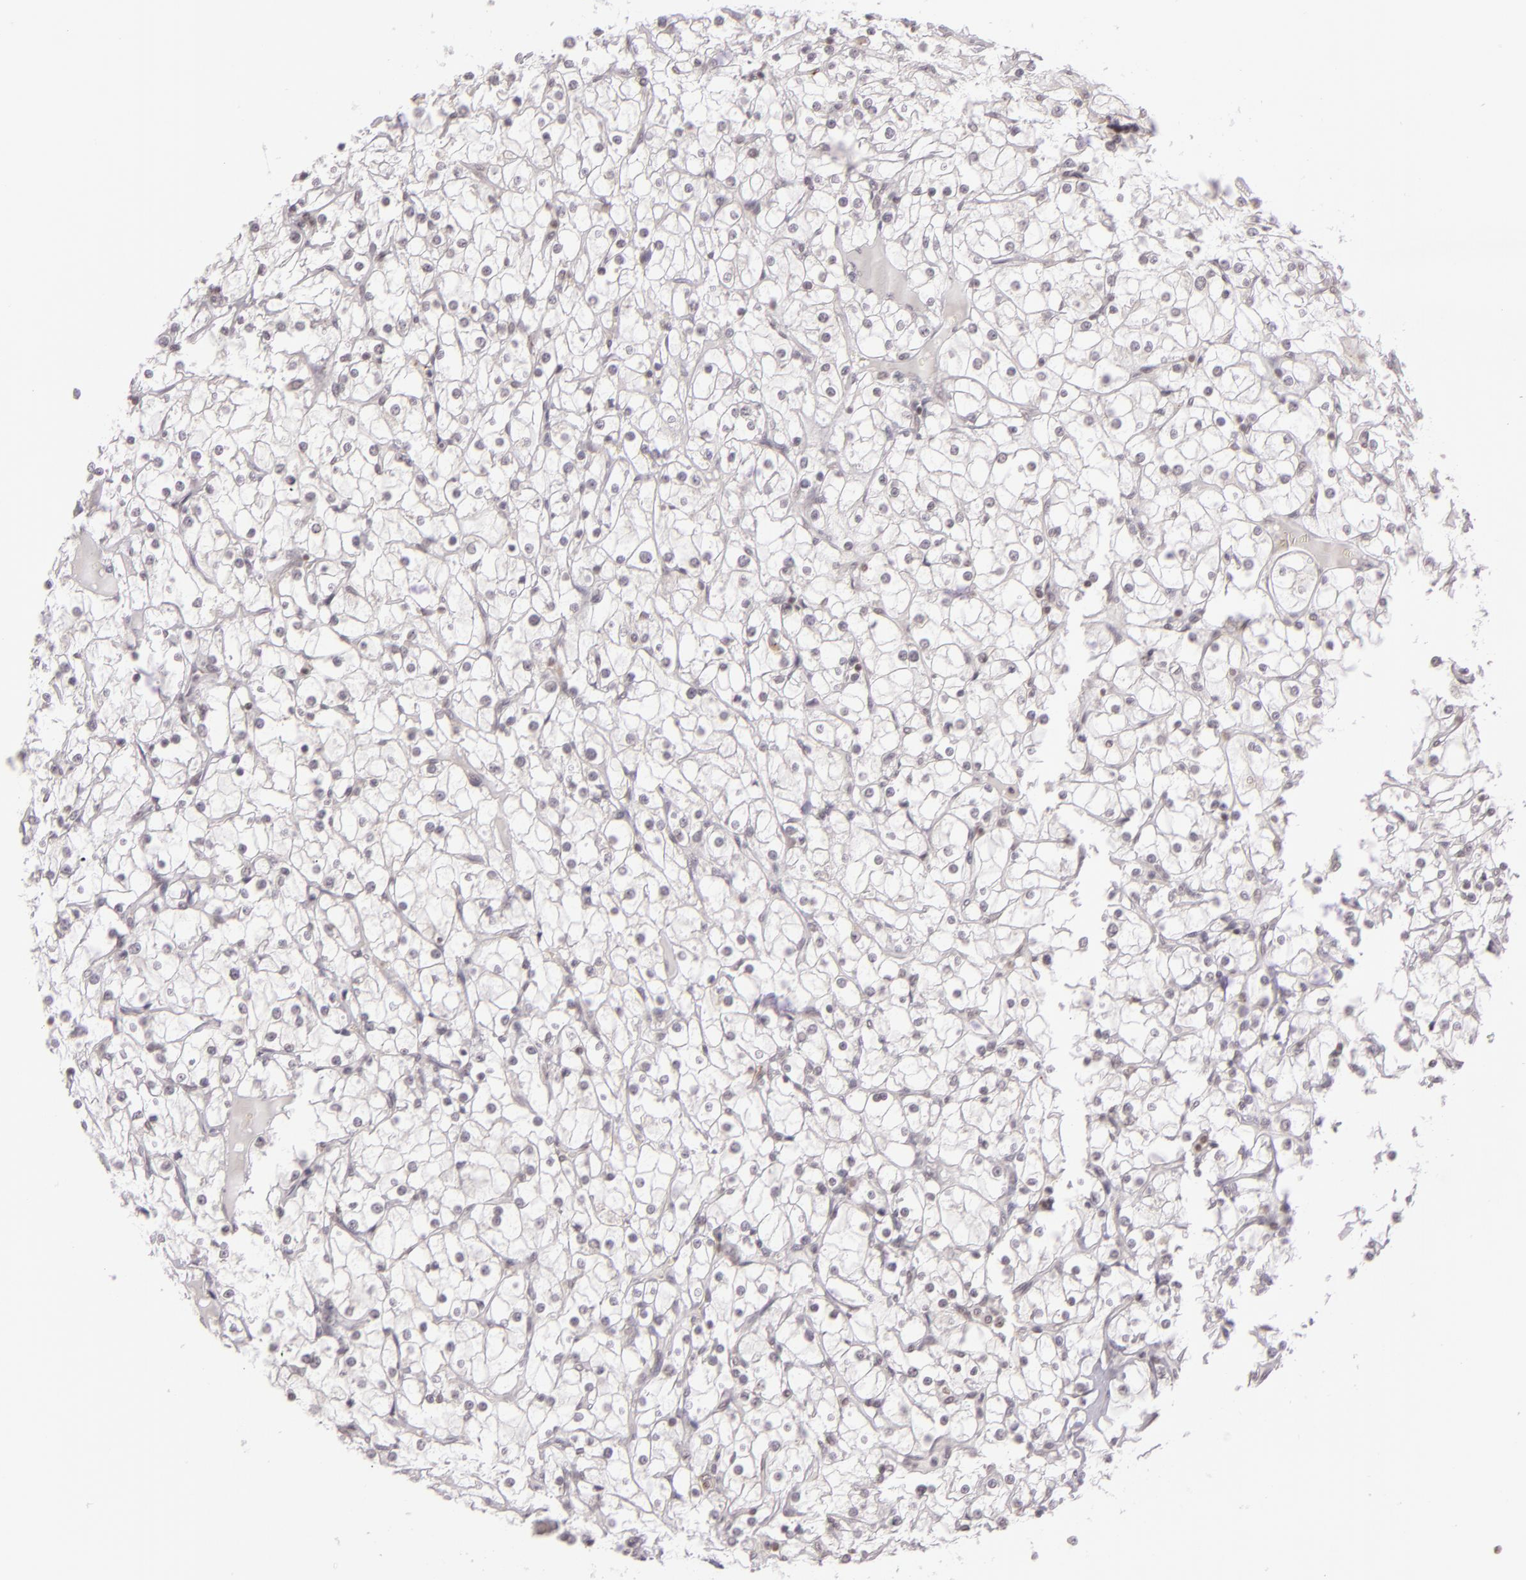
{"staining": {"intensity": "weak", "quantity": "<25%", "location": "nuclear"}, "tissue": "renal cancer", "cell_type": "Tumor cells", "image_type": "cancer", "snomed": [{"axis": "morphology", "description": "Adenocarcinoma, NOS"}, {"axis": "topography", "description": "Kidney"}], "caption": "DAB (3,3'-diaminobenzidine) immunohistochemical staining of human renal cancer (adenocarcinoma) reveals no significant staining in tumor cells.", "gene": "ZFX", "patient": {"sex": "female", "age": 73}}